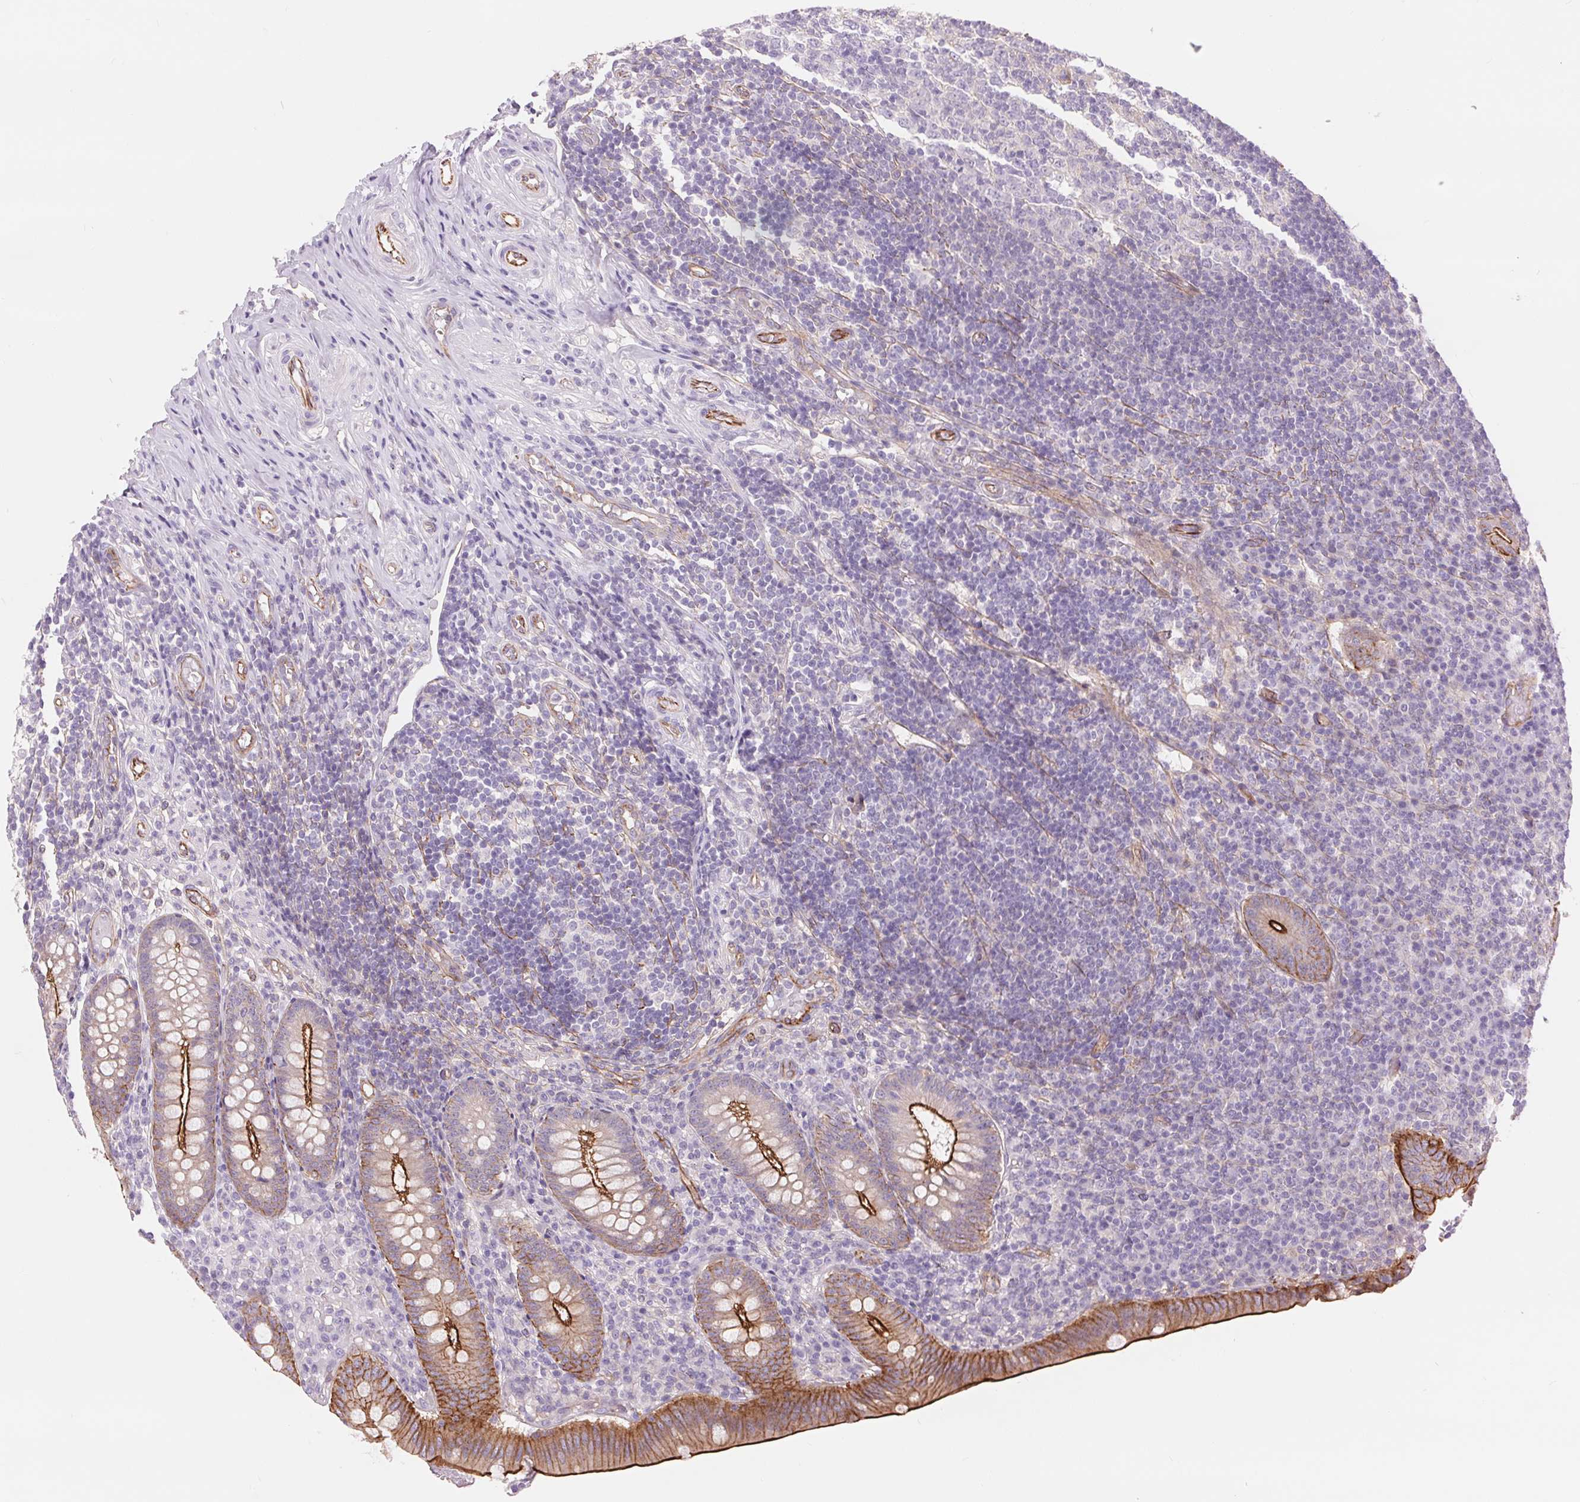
{"staining": {"intensity": "strong", "quantity": "25%-75%", "location": "cytoplasmic/membranous"}, "tissue": "appendix", "cell_type": "Glandular cells", "image_type": "normal", "snomed": [{"axis": "morphology", "description": "Normal tissue, NOS"}, {"axis": "topography", "description": "Appendix"}], "caption": "Appendix stained with immunohistochemistry (IHC) reveals strong cytoplasmic/membranous expression in about 25%-75% of glandular cells. Ihc stains the protein of interest in brown and the nuclei are stained blue.", "gene": "DIXDC1", "patient": {"sex": "male", "age": 18}}